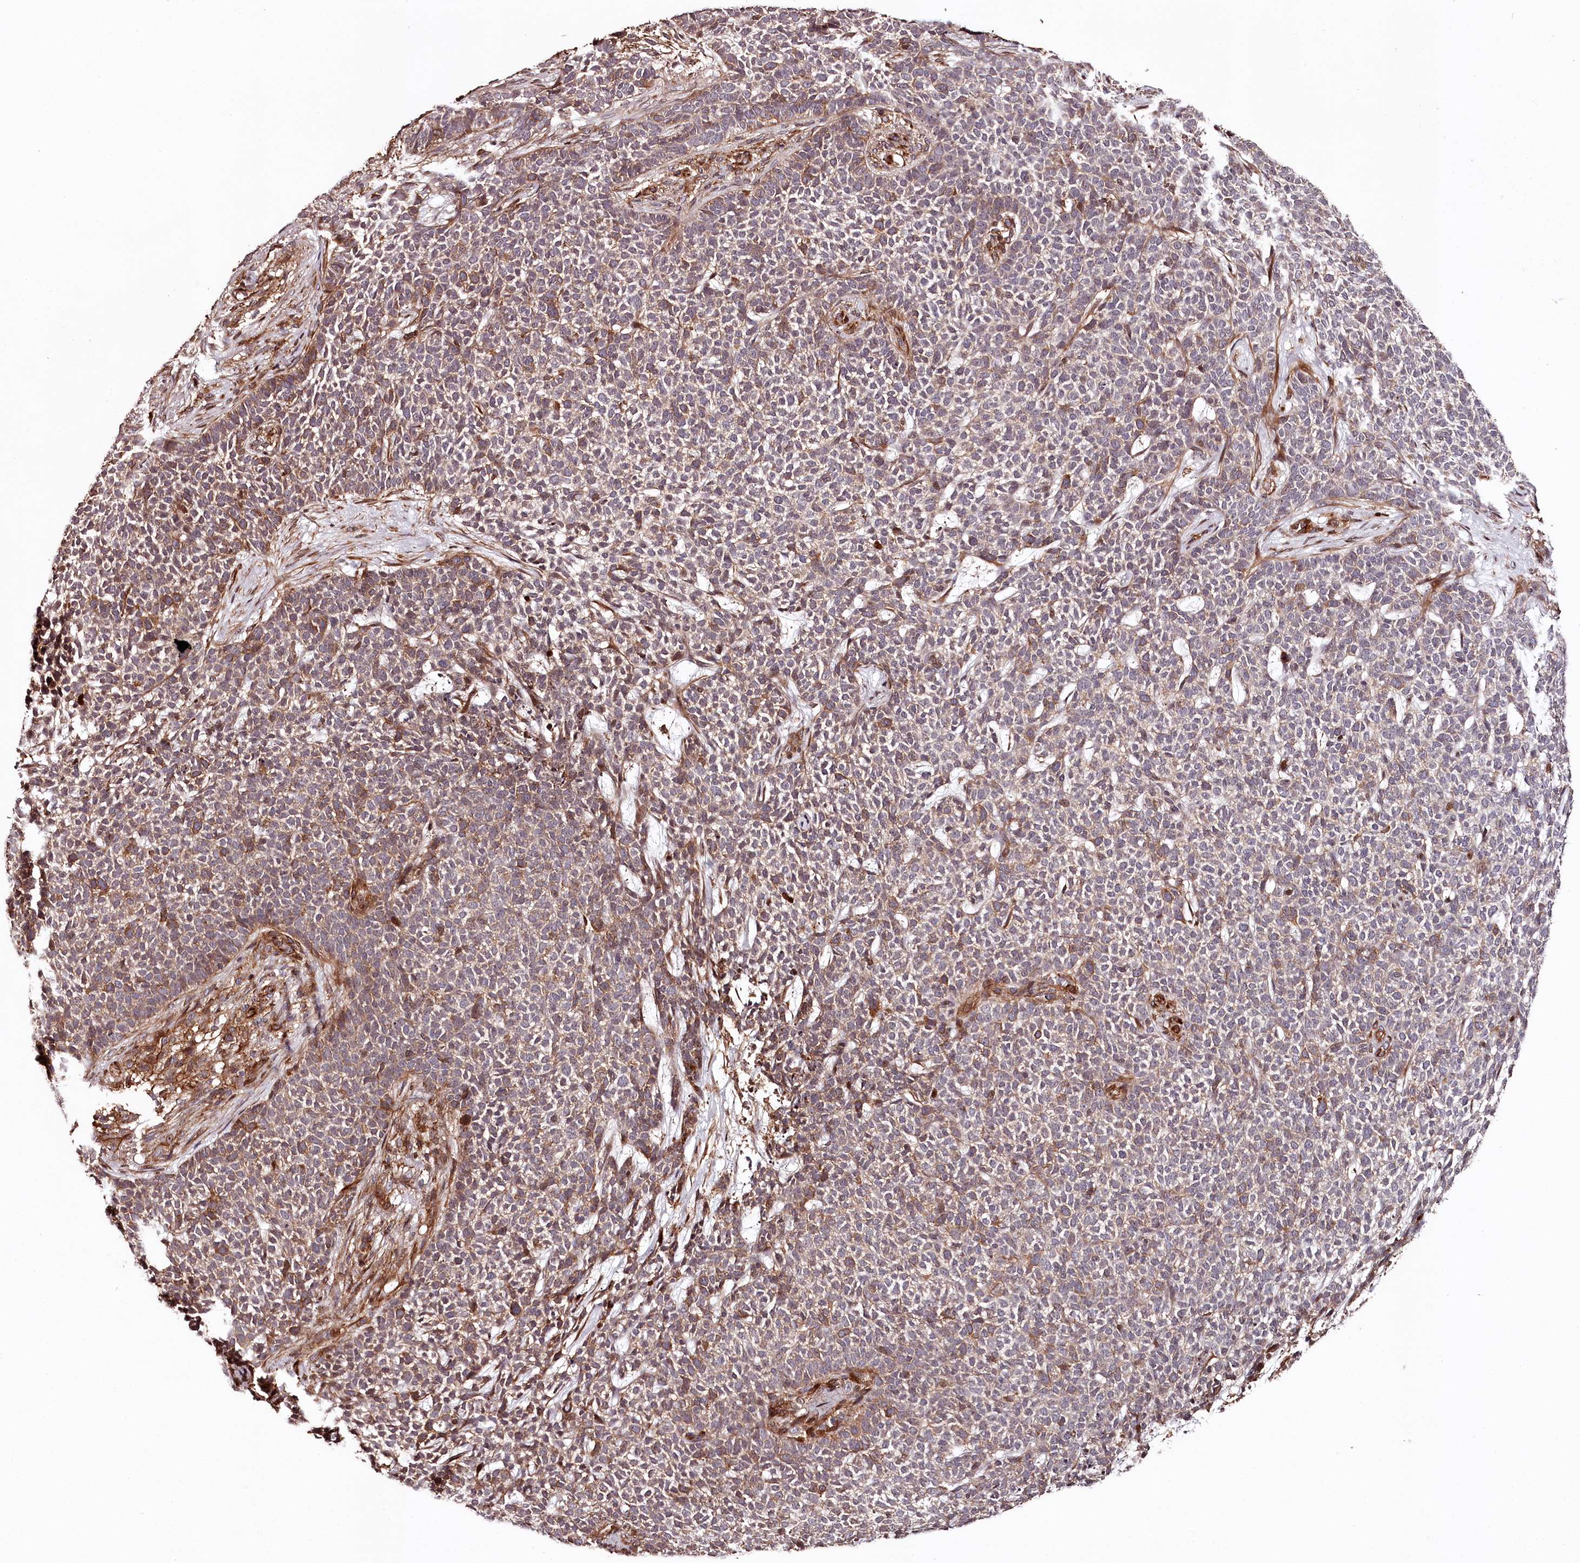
{"staining": {"intensity": "moderate", "quantity": "25%-75%", "location": "cytoplasmic/membranous"}, "tissue": "skin cancer", "cell_type": "Tumor cells", "image_type": "cancer", "snomed": [{"axis": "morphology", "description": "Basal cell carcinoma"}, {"axis": "topography", "description": "Skin"}], "caption": "IHC of skin cancer displays medium levels of moderate cytoplasmic/membranous staining in approximately 25%-75% of tumor cells.", "gene": "KIF14", "patient": {"sex": "female", "age": 84}}